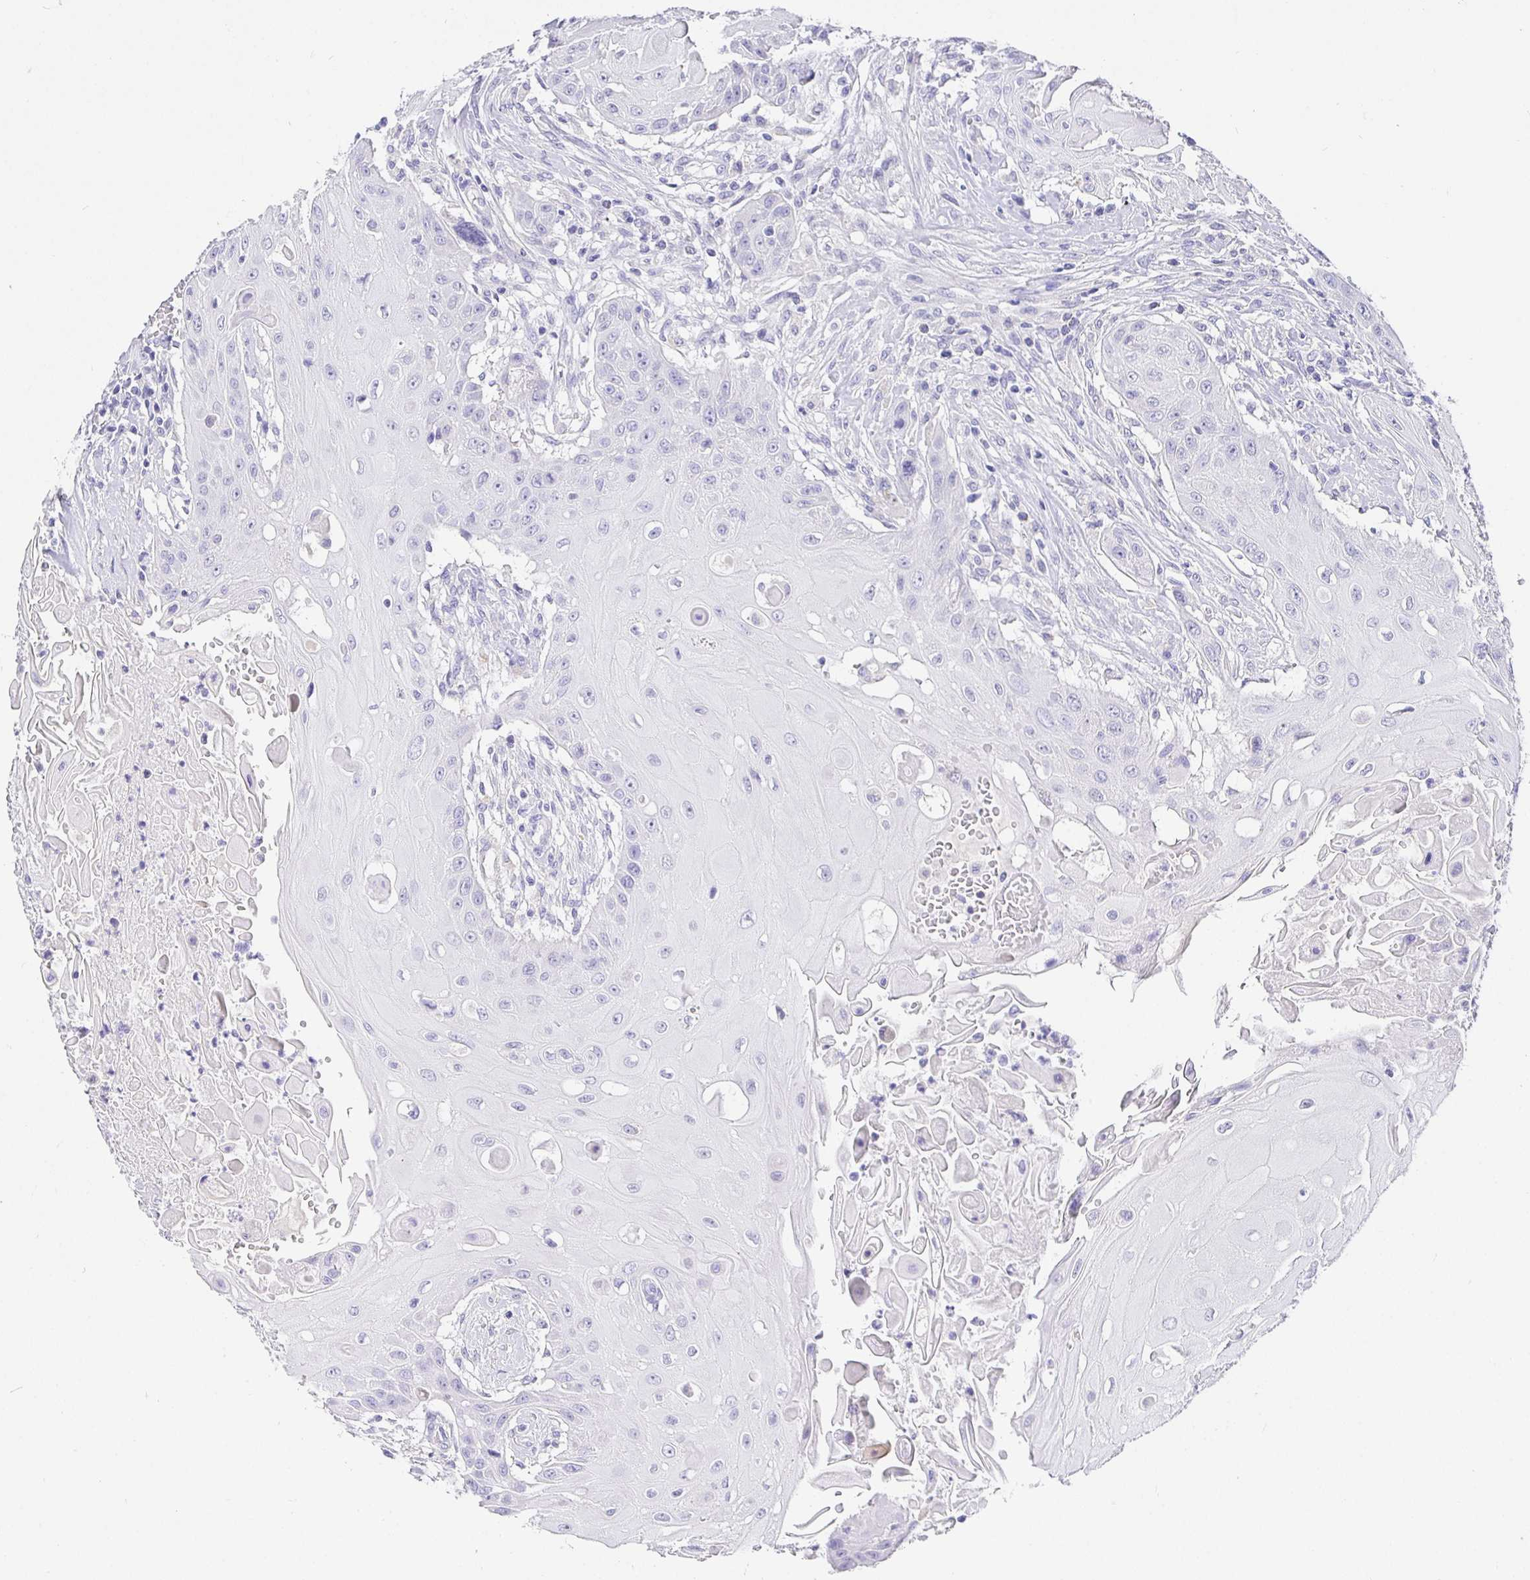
{"staining": {"intensity": "negative", "quantity": "none", "location": "none"}, "tissue": "head and neck cancer", "cell_type": "Tumor cells", "image_type": "cancer", "snomed": [{"axis": "morphology", "description": "Squamous cell carcinoma, NOS"}, {"axis": "topography", "description": "Oral tissue"}, {"axis": "topography", "description": "Head-Neck"}, {"axis": "topography", "description": "Neck, NOS"}], "caption": "Immunohistochemistry micrograph of human squamous cell carcinoma (head and neck) stained for a protein (brown), which shows no expression in tumor cells. Brightfield microscopy of immunohistochemistry (IHC) stained with DAB (brown) and hematoxylin (blue), captured at high magnification.", "gene": "TPTE", "patient": {"sex": "female", "age": 55}}